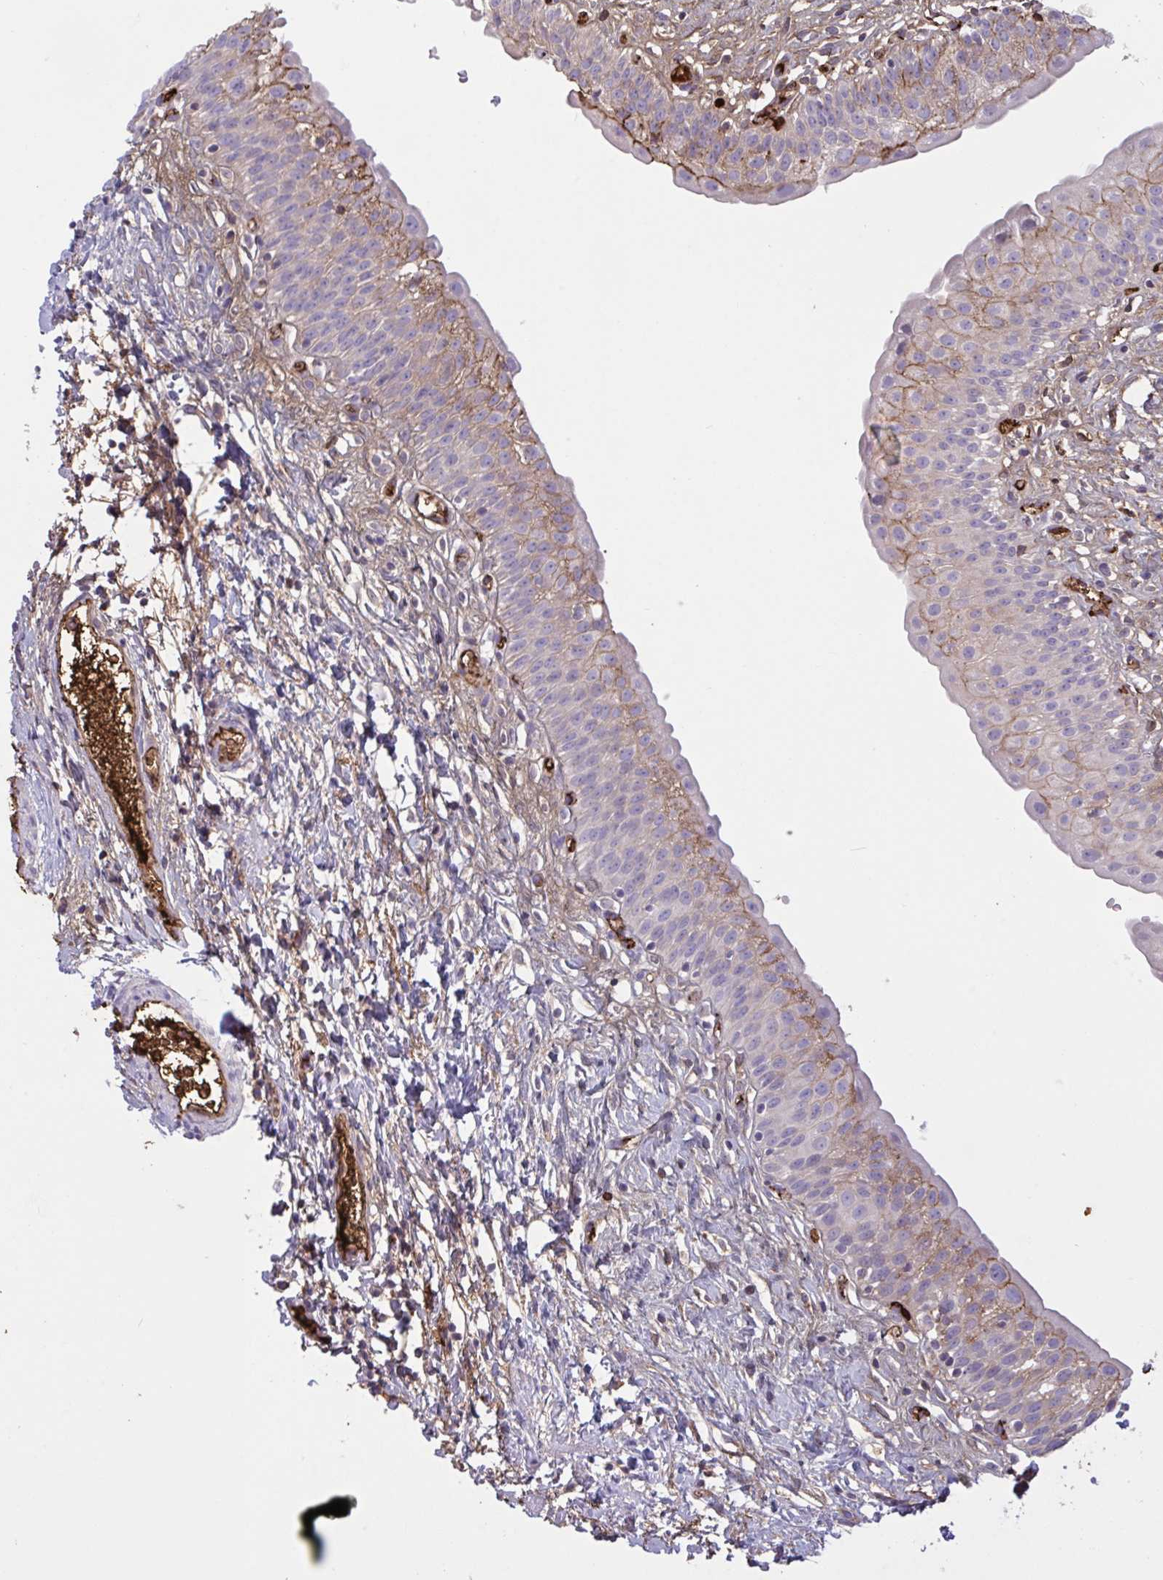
{"staining": {"intensity": "moderate", "quantity": "<25%", "location": "cytoplasmic/membranous"}, "tissue": "urinary bladder", "cell_type": "Urothelial cells", "image_type": "normal", "snomed": [{"axis": "morphology", "description": "Normal tissue, NOS"}, {"axis": "topography", "description": "Urinary bladder"}], "caption": "High-power microscopy captured an immunohistochemistry (IHC) histopathology image of unremarkable urinary bladder, revealing moderate cytoplasmic/membranous positivity in approximately <25% of urothelial cells.", "gene": "IL1R1", "patient": {"sex": "male", "age": 51}}